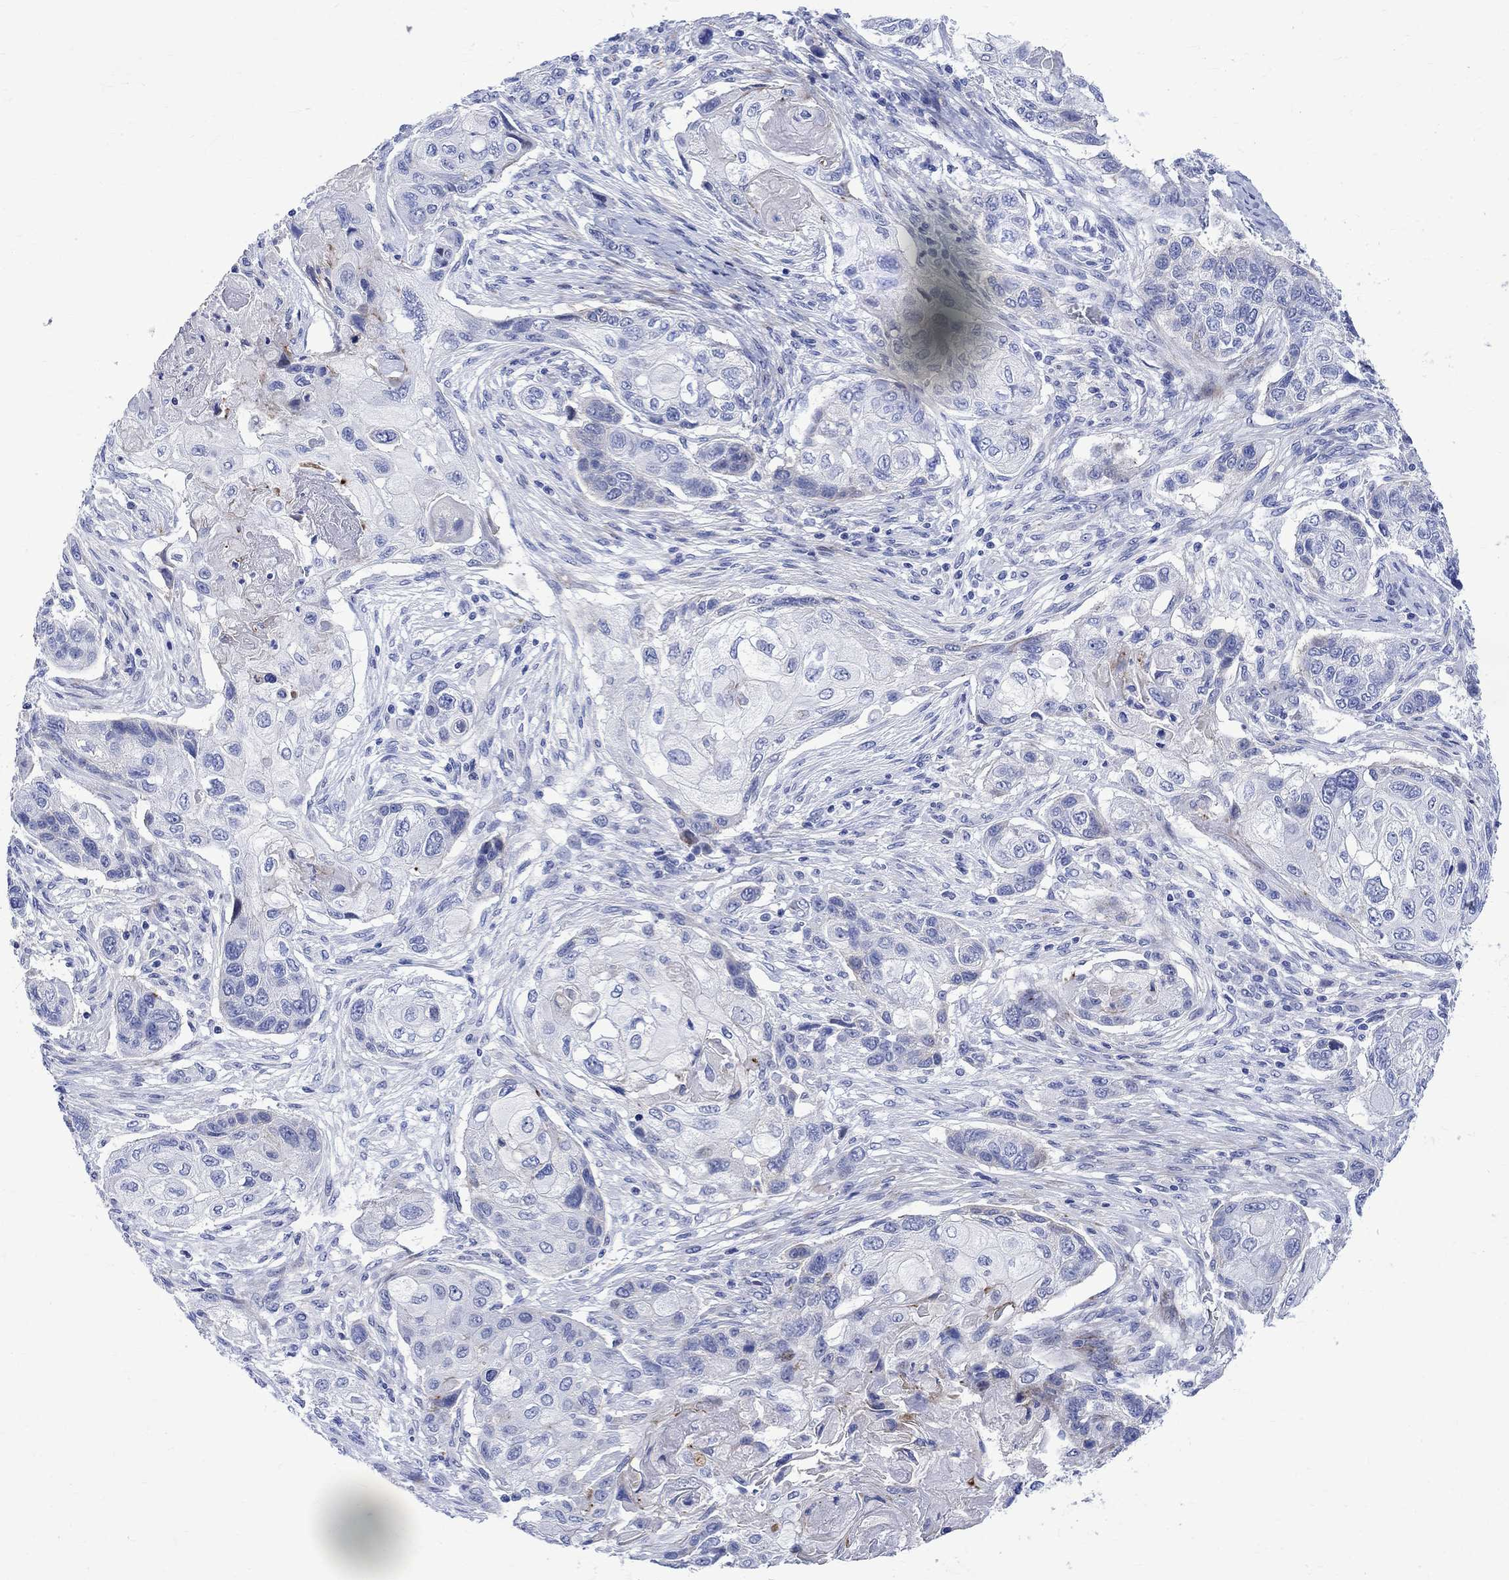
{"staining": {"intensity": "negative", "quantity": "none", "location": "none"}, "tissue": "lung cancer", "cell_type": "Tumor cells", "image_type": "cancer", "snomed": [{"axis": "morphology", "description": "Normal tissue, NOS"}, {"axis": "morphology", "description": "Squamous cell carcinoma, NOS"}, {"axis": "topography", "description": "Bronchus"}, {"axis": "topography", "description": "Lung"}], "caption": "The photomicrograph reveals no staining of tumor cells in lung cancer.", "gene": "PARVB", "patient": {"sex": "male", "age": 69}}